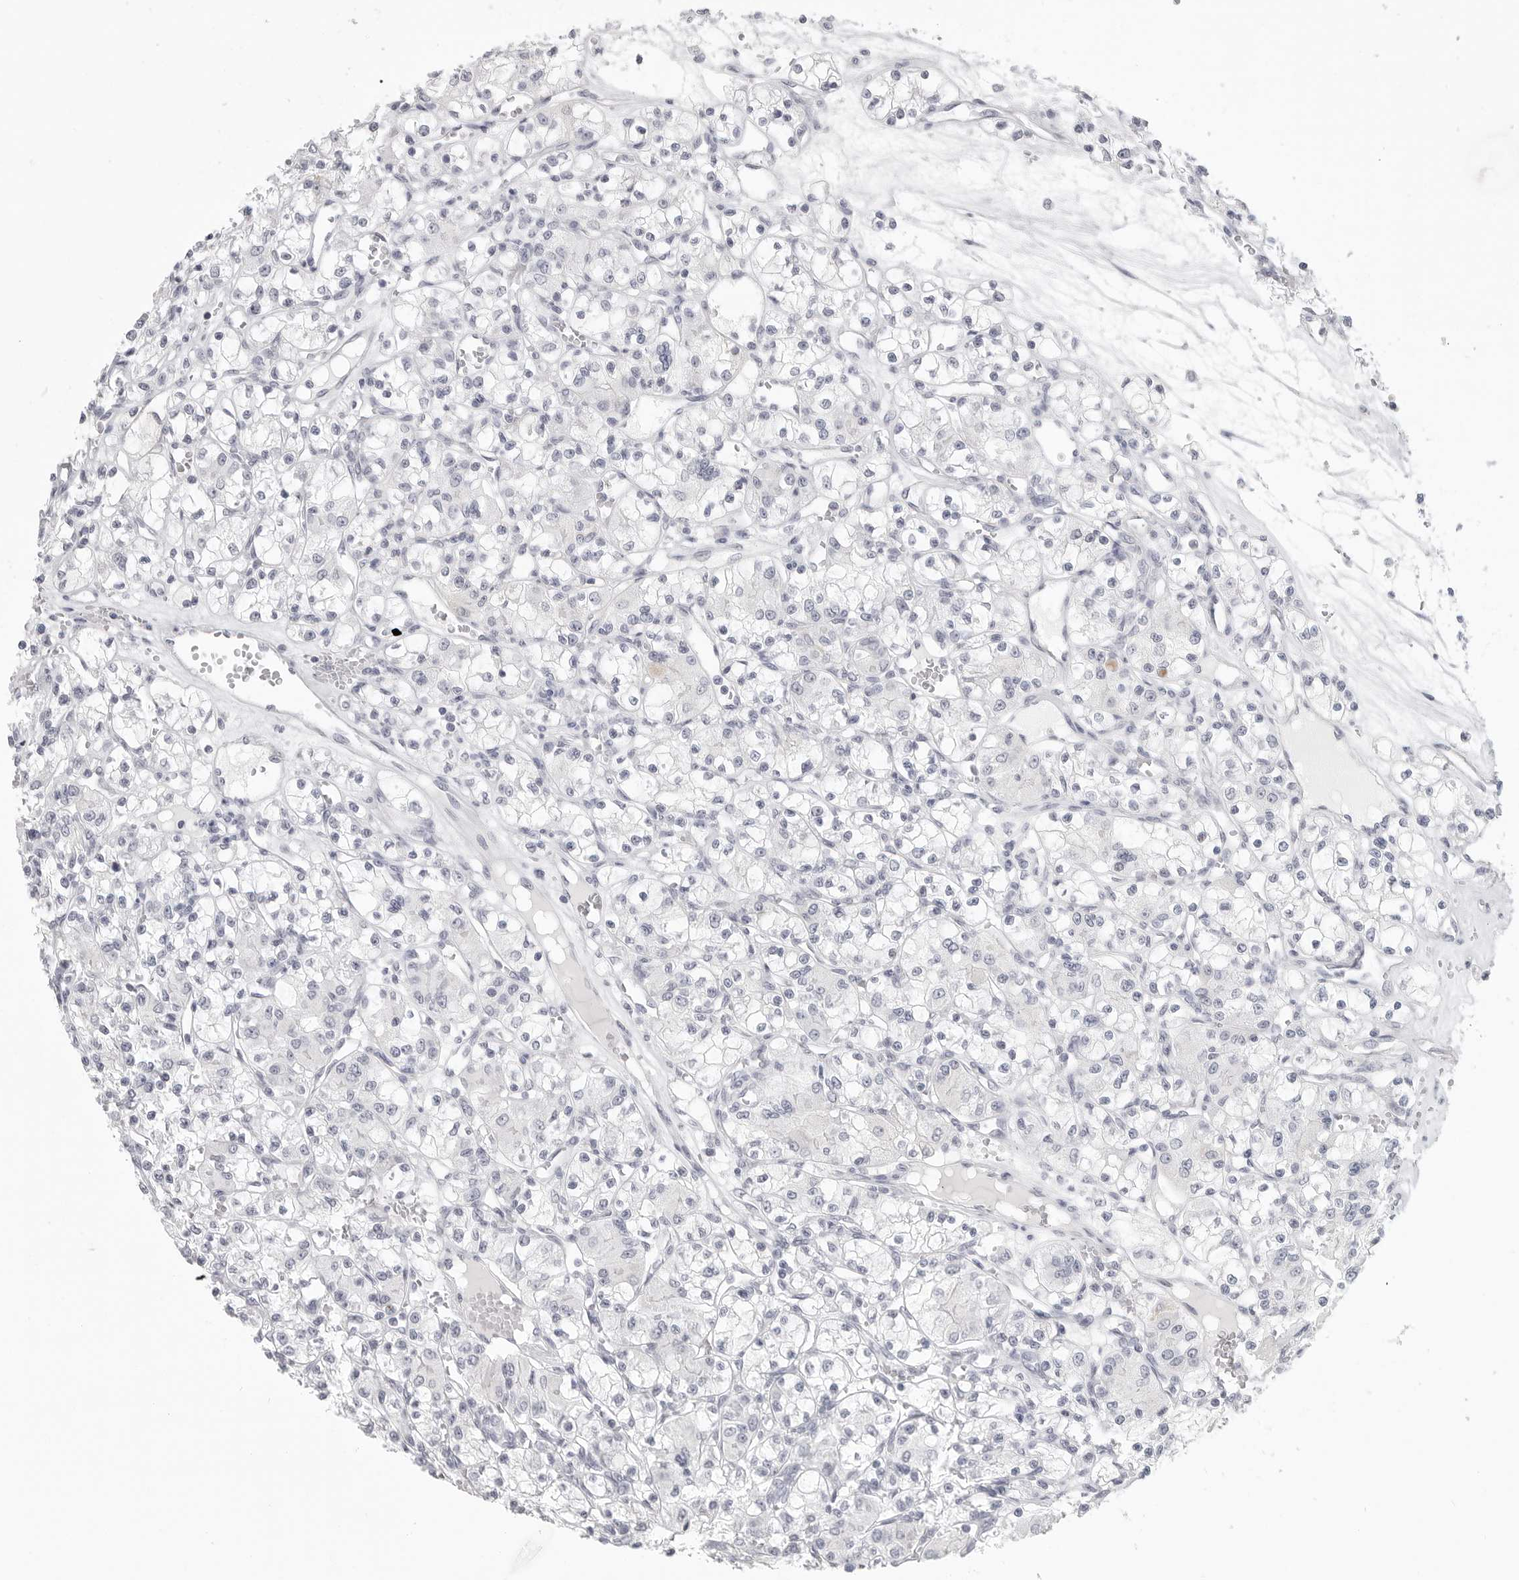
{"staining": {"intensity": "negative", "quantity": "none", "location": "none"}, "tissue": "renal cancer", "cell_type": "Tumor cells", "image_type": "cancer", "snomed": [{"axis": "morphology", "description": "Adenocarcinoma, NOS"}, {"axis": "topography", "description": "Kidney"}], "caption": "Micrograph shows no protein positivity in tumor cells of renal adenocarcinoma tissue.", "gene": "HMGCS2", "patient": {"sex": "female", "age": 59}}